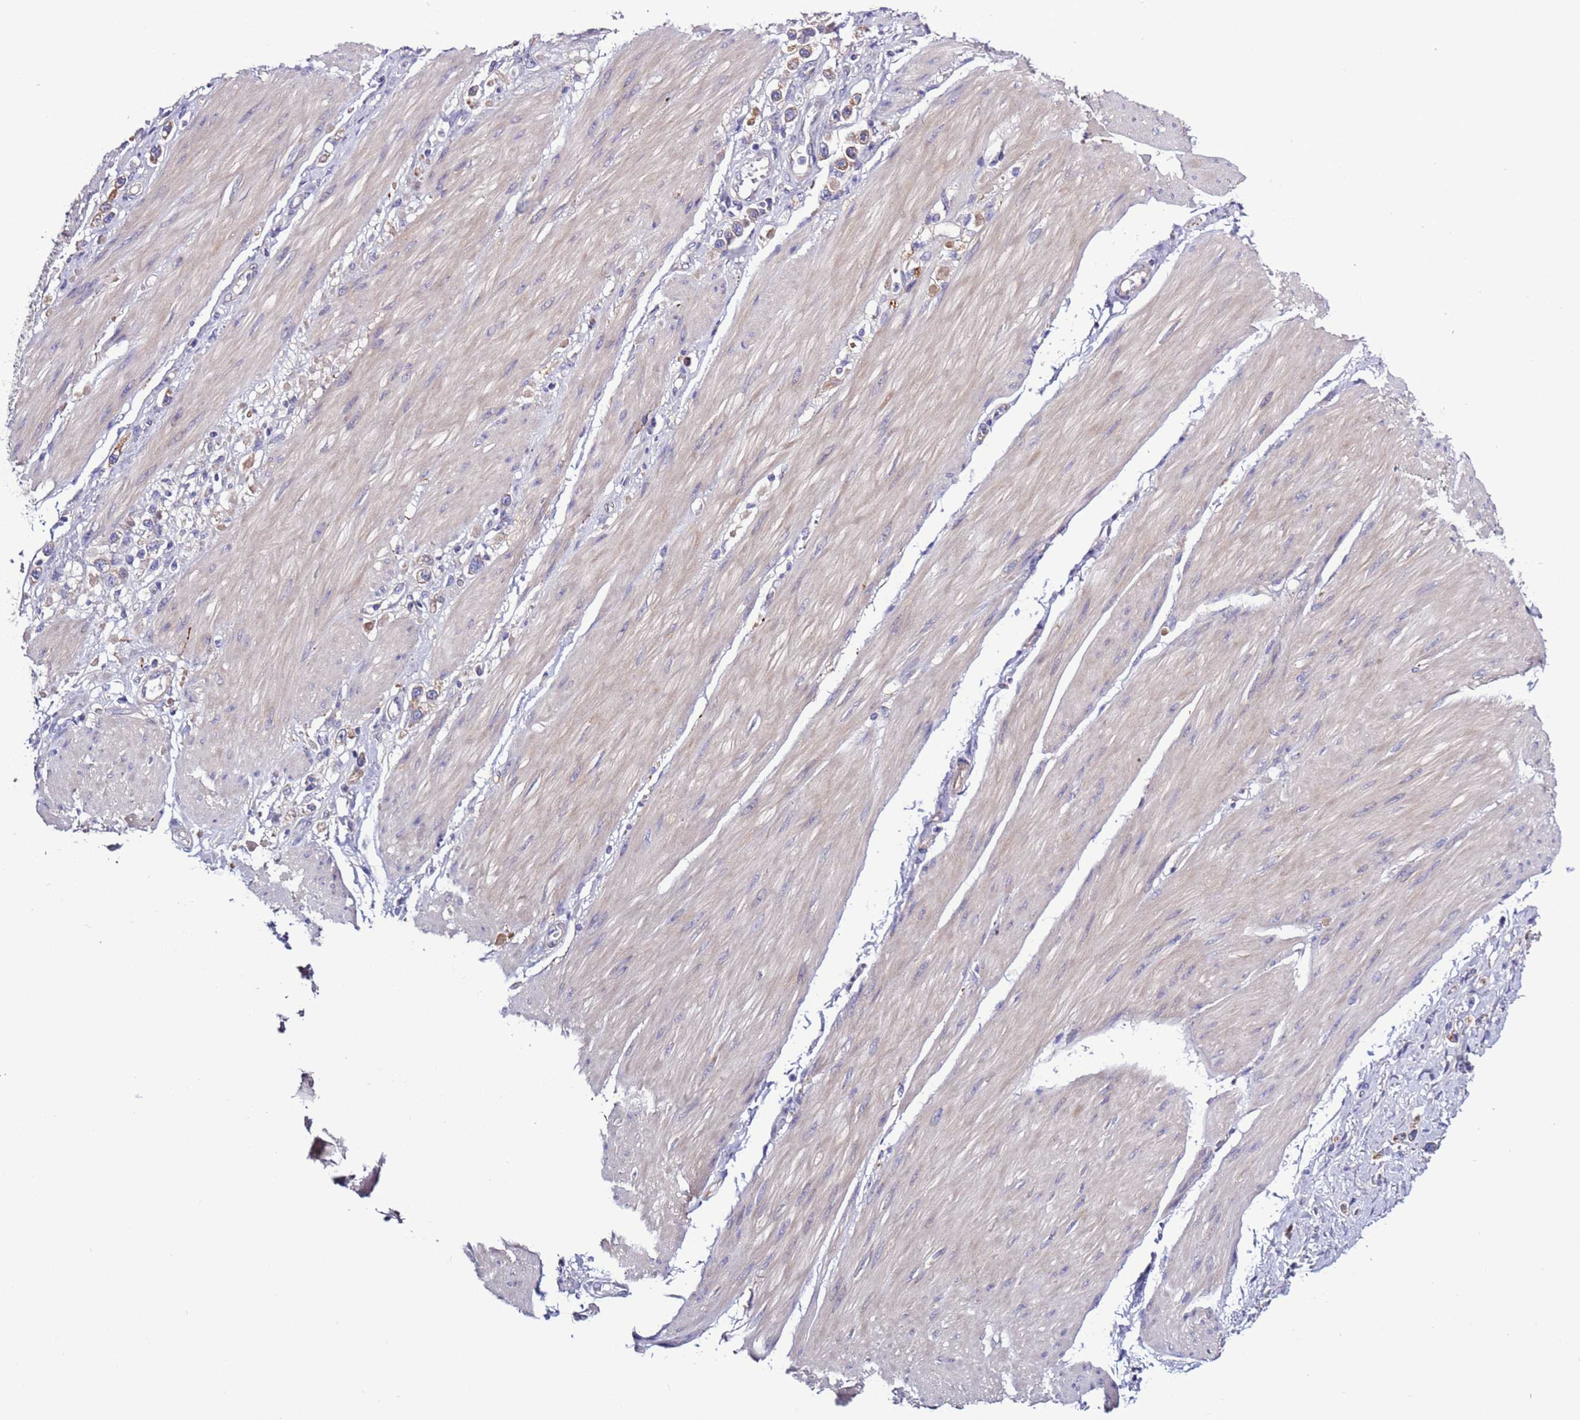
{"staining": {"intensity": "weak", "quantity": "<25%", "location": "cytoplasmic/membranous"}, "tissue": "stomach cancer", "cell_type": "Tumor cells", "image_type": "cancer", "snomed": [{"axis": "morphology", "description": "Adenocarcinoma, NOS"}, {"axis": "topography", "description": "Stomach"}], "caption": "Human adenocarcinoma (stomach) stained for a protein using IHC demonstrates no positivity in tumor cells.", "gene": "SPCS1", "patient": {"sex": "female", "age": 65}}